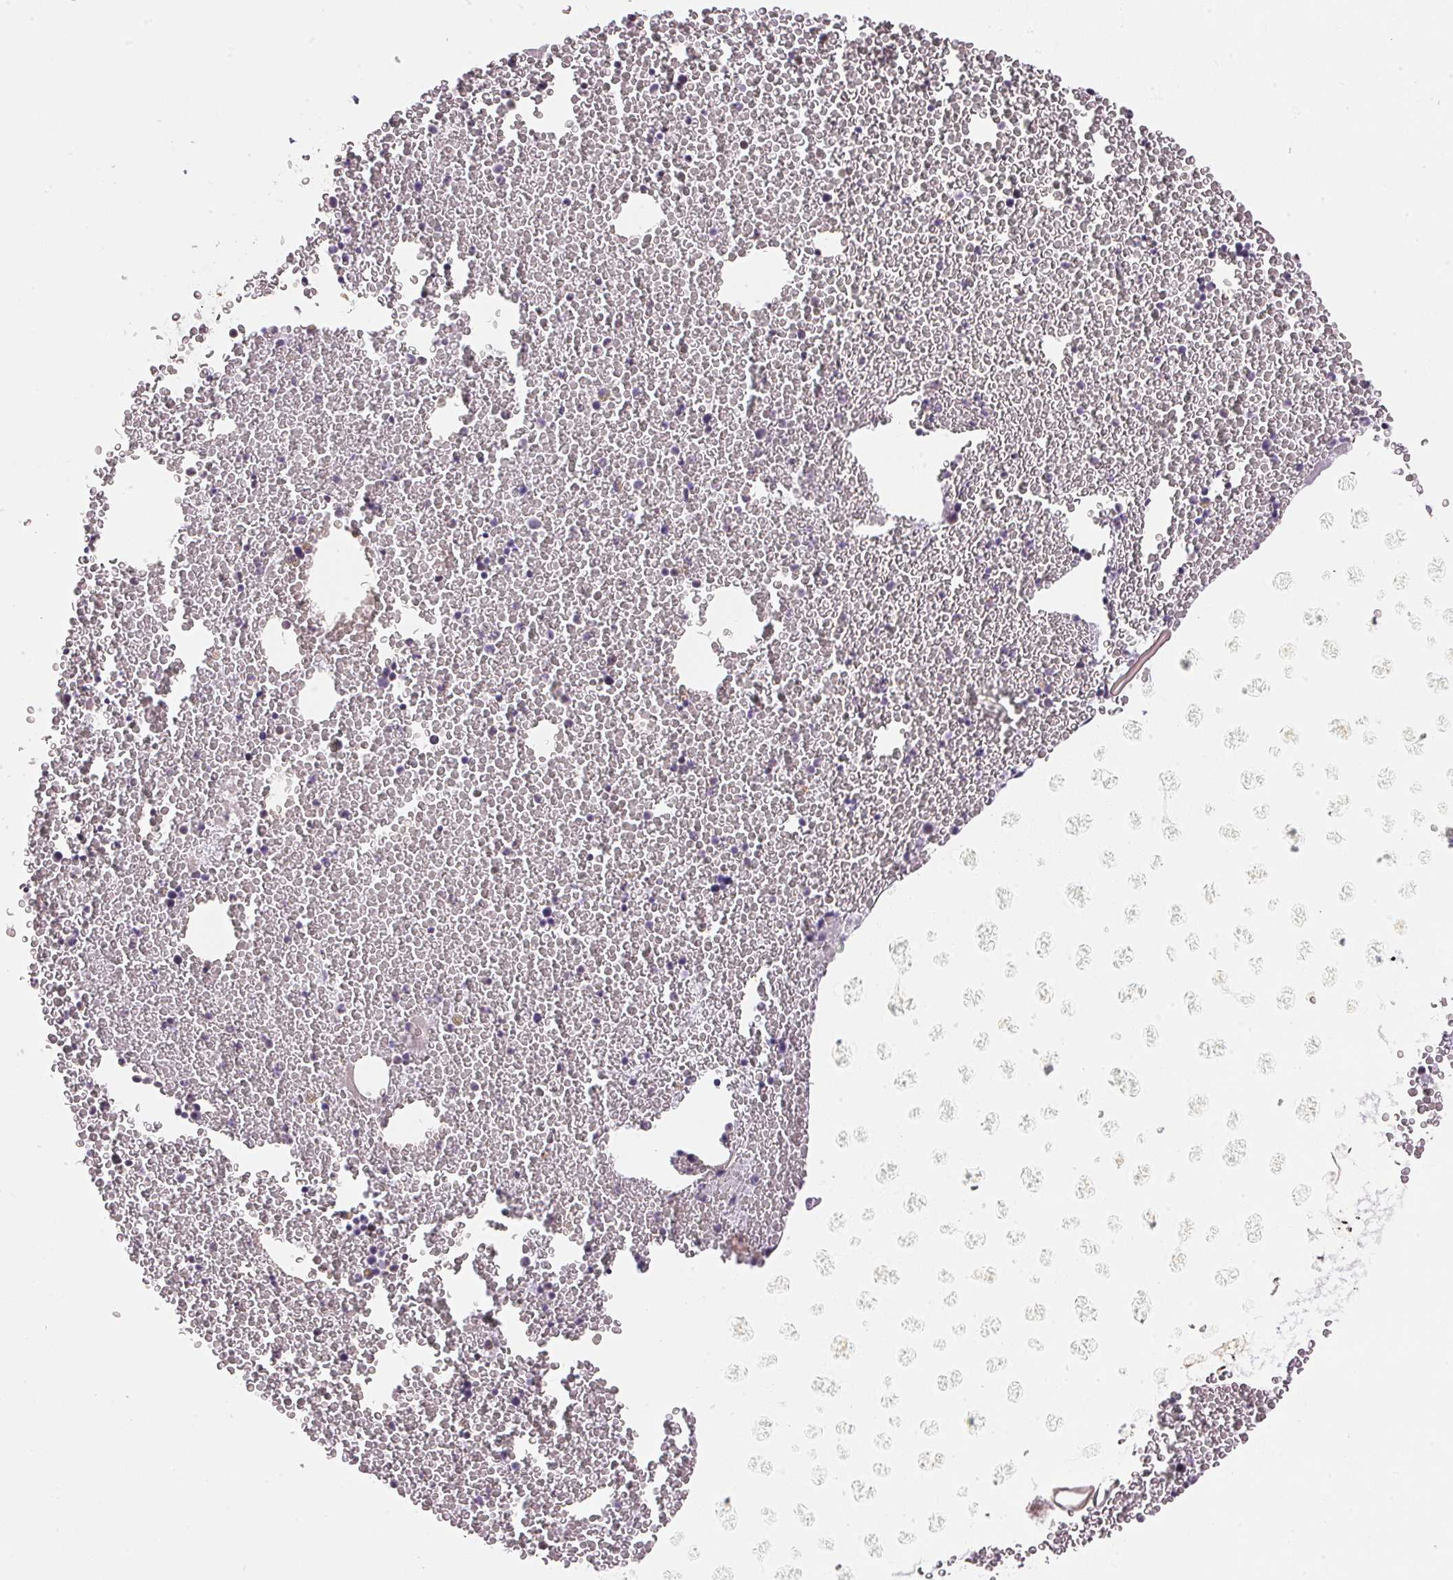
{"staining": {"intensity": "negative", "quantity": "none", "location": "none"}, "tissue": "bone marrow", "cell_type": "Hematopoietic cells", "image_type": "normal", "snomed": [{"axis": "morphology", "description": "Normal tissue, NOS"}, {"axis": "topography", "description": "Bone marrow"}], "caption": "Benign bone marrow was stained to show a protein in brown. There is no significant positivity in hematopoietic cells.", "gene": "GYG2", "patient": {"sex": "female", "age": 26}}